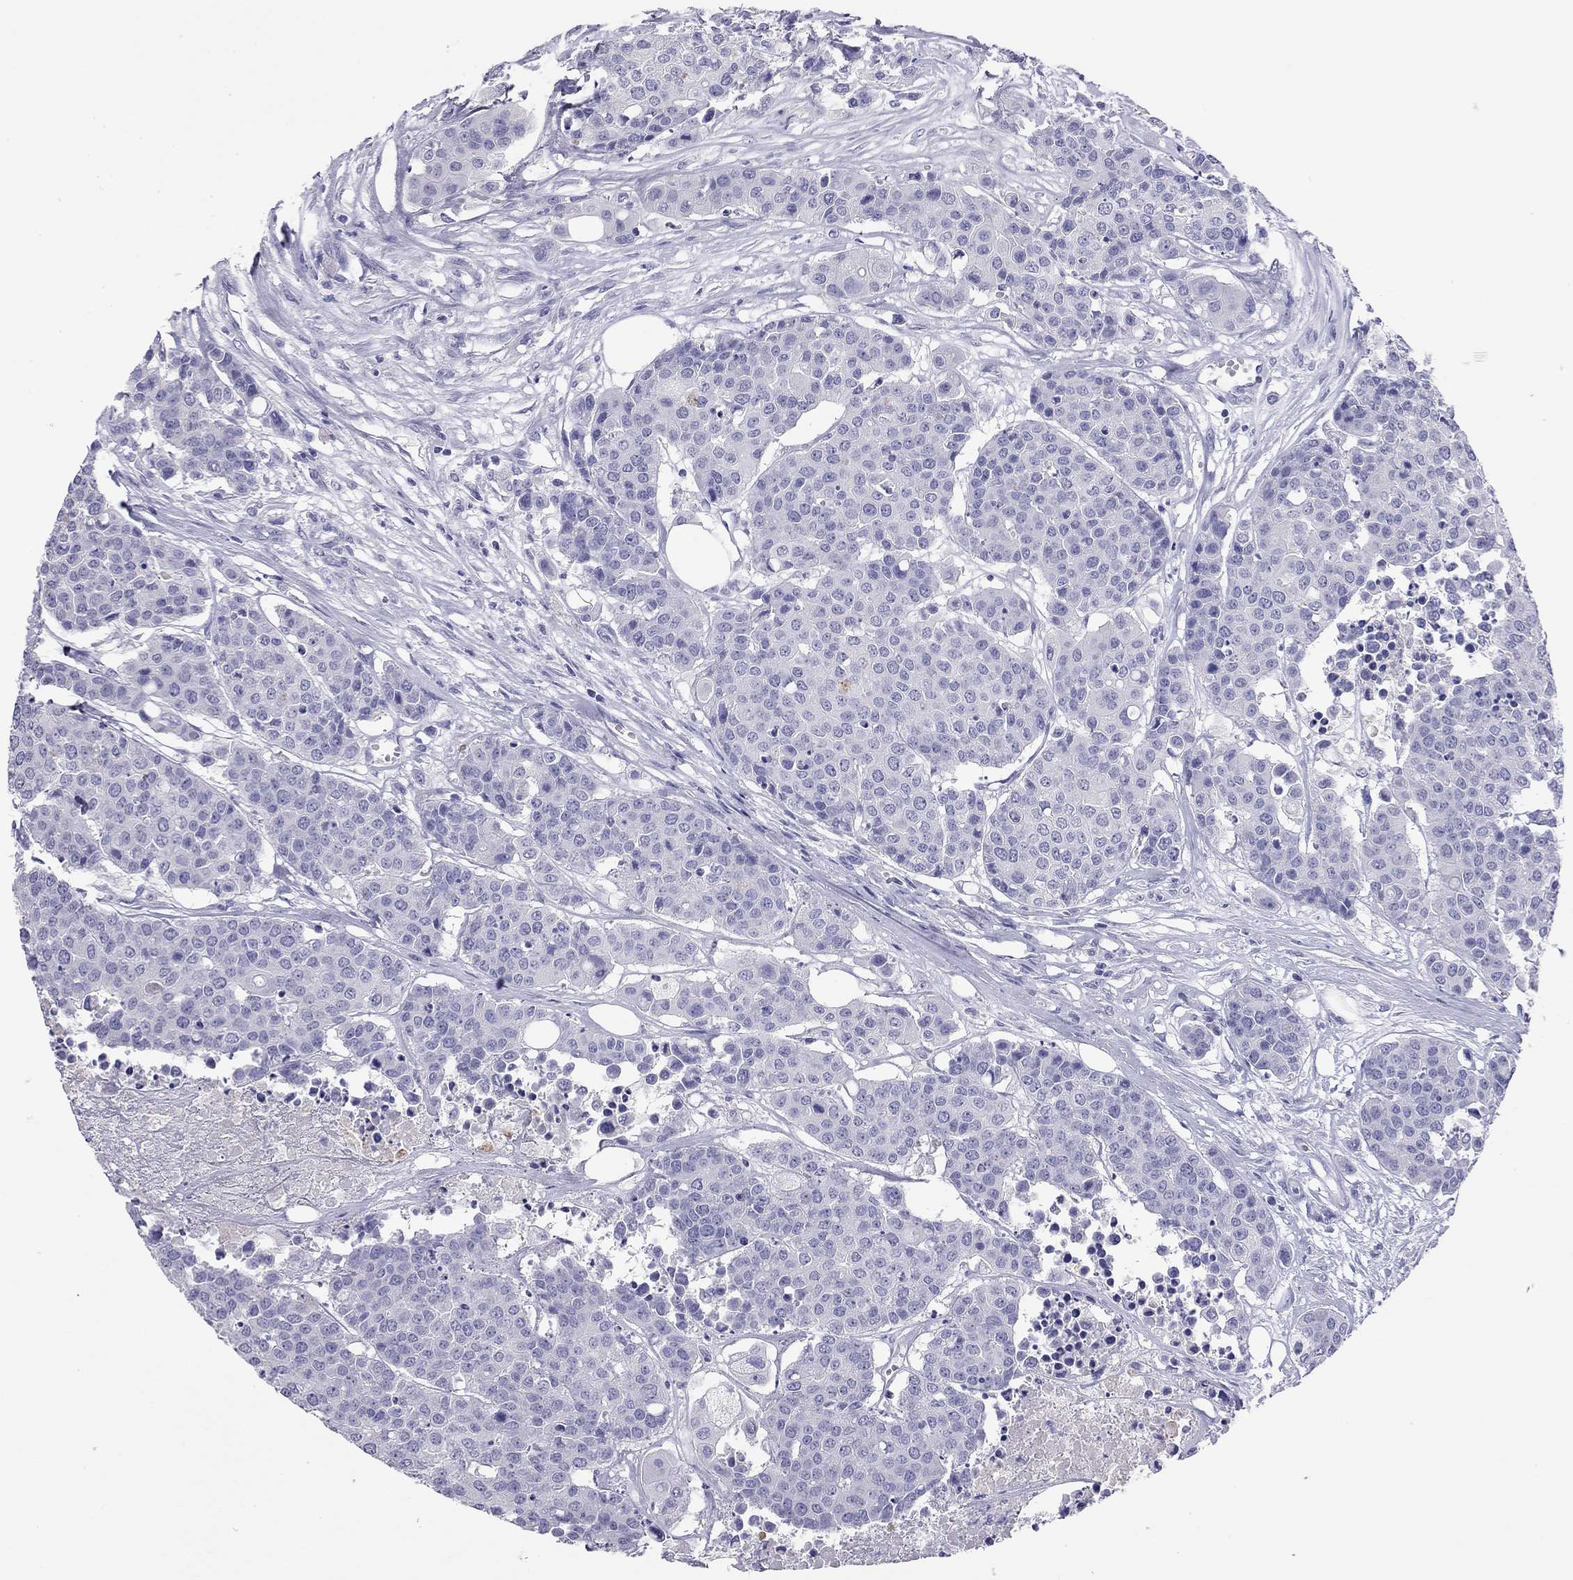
{"staining": {"intensity": "negative", "quantity": "none", "location": "none"}, "tissue": "carcinoid", "cell_type": "Tumor cells", "image_type": "cancer", "snomed": [{"axis": "morphology", "description": "Carcinoid, malignant, NOS"}, {"axis": "topography", "description": "Colon"}], "caption": "IHC micrograph of neoplastic tissue: carcinoid stained with DAB (3,3'-diaminobenzidine) displays no significant protein positivity in tumor cells.", "gene": "ODF4", "patient": {"sex": "male", "age": 81}}